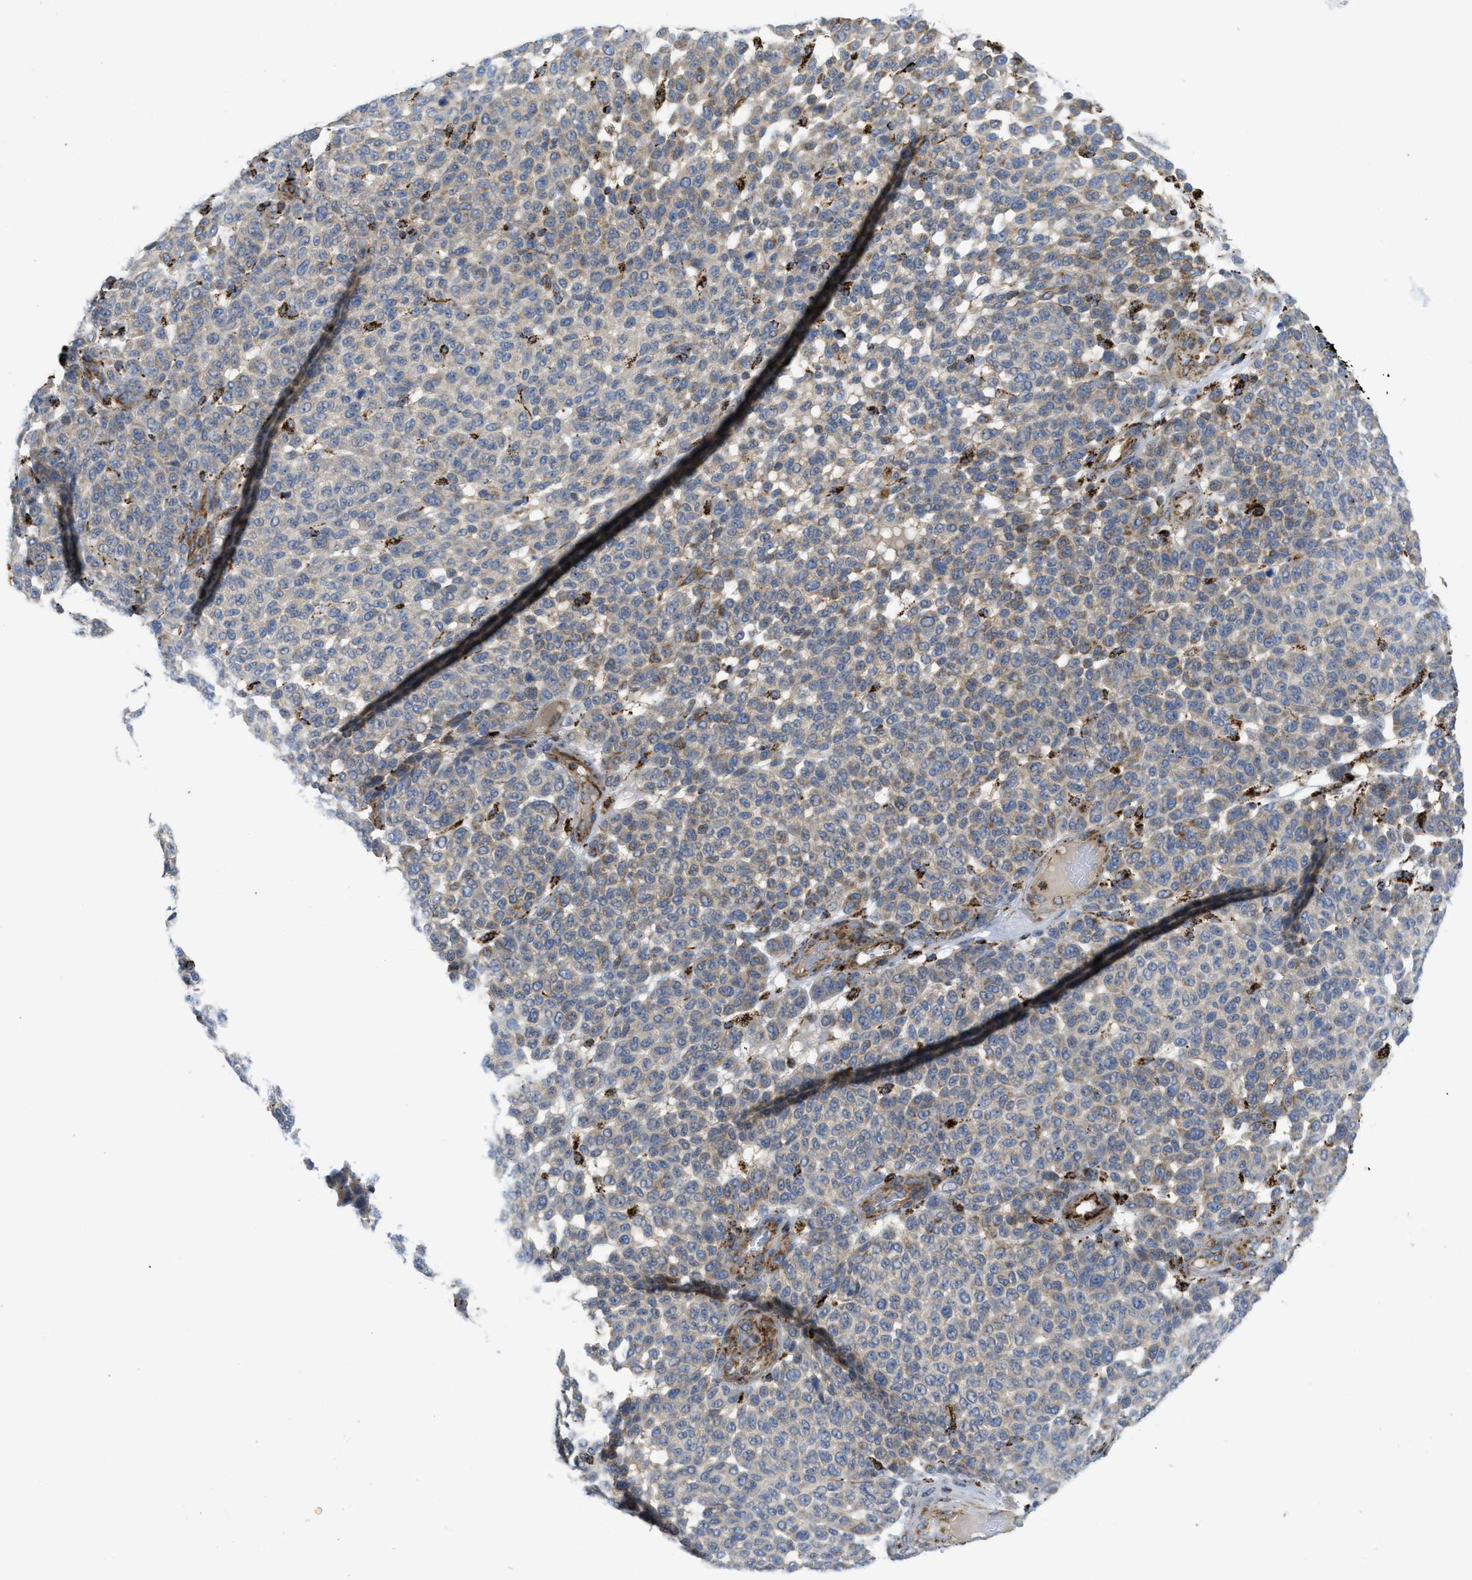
{"staining": {"intensity": "weak", "quantity": ">75%", "location": "cytoplasmic/membranous"}, "tissue": "melanoma", "cell_type": "Tumor cells", "image_type": "cancer", "snomed": [{"axis": "morphology", "description": "Malignant melanoma, NOS"}, {"axis": "topography", "description": "Skin"}], "caption": "DAB immunohistochemical staining of malignant melanoma shows weak cytoplasmic/membranous protein staining in approximately >75% of tumor cells.", "gene": "SQOR", "patient": {"sex": "male", "age": 59}}